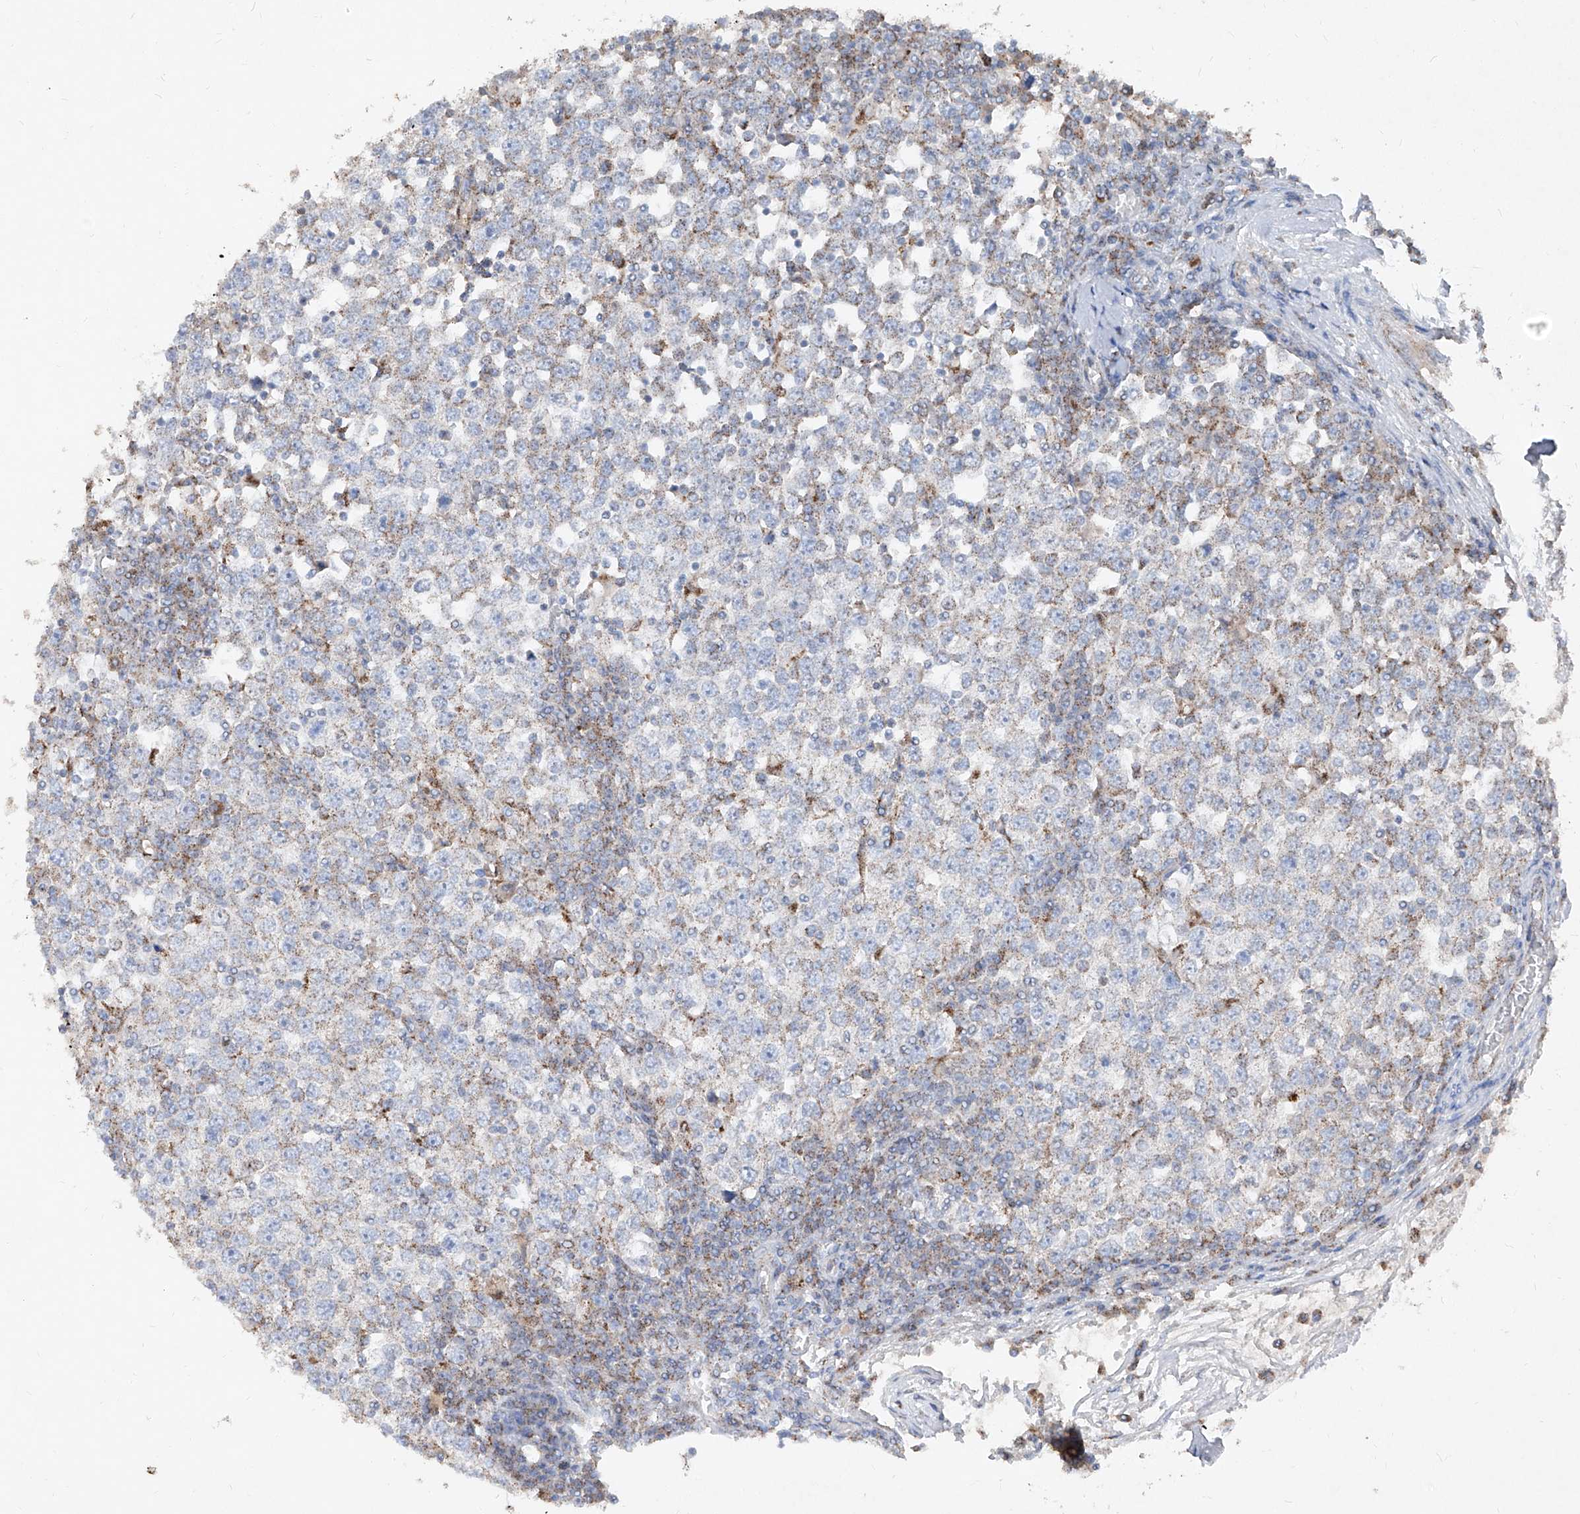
{"staining": {"intensity": "weak", "quantity": "<25%", "location": "cytoplasmic/membranous"}, "tissue": "testis cancer", "cell_type": "Tumor cells", "image_type": "cancer", "snomed": [{"axis": "morphology", "description": "Seminoma, NOS"}, {"axis": "topography", "description": "Testis"}], "caption": "Immunohistochemistry histopathology image of testis seminoma stained for a protein (brown), which exhibits no staining in tumor cells.", "gene": "ABCD3", "patient": {"sex": "male", "age": 65}}